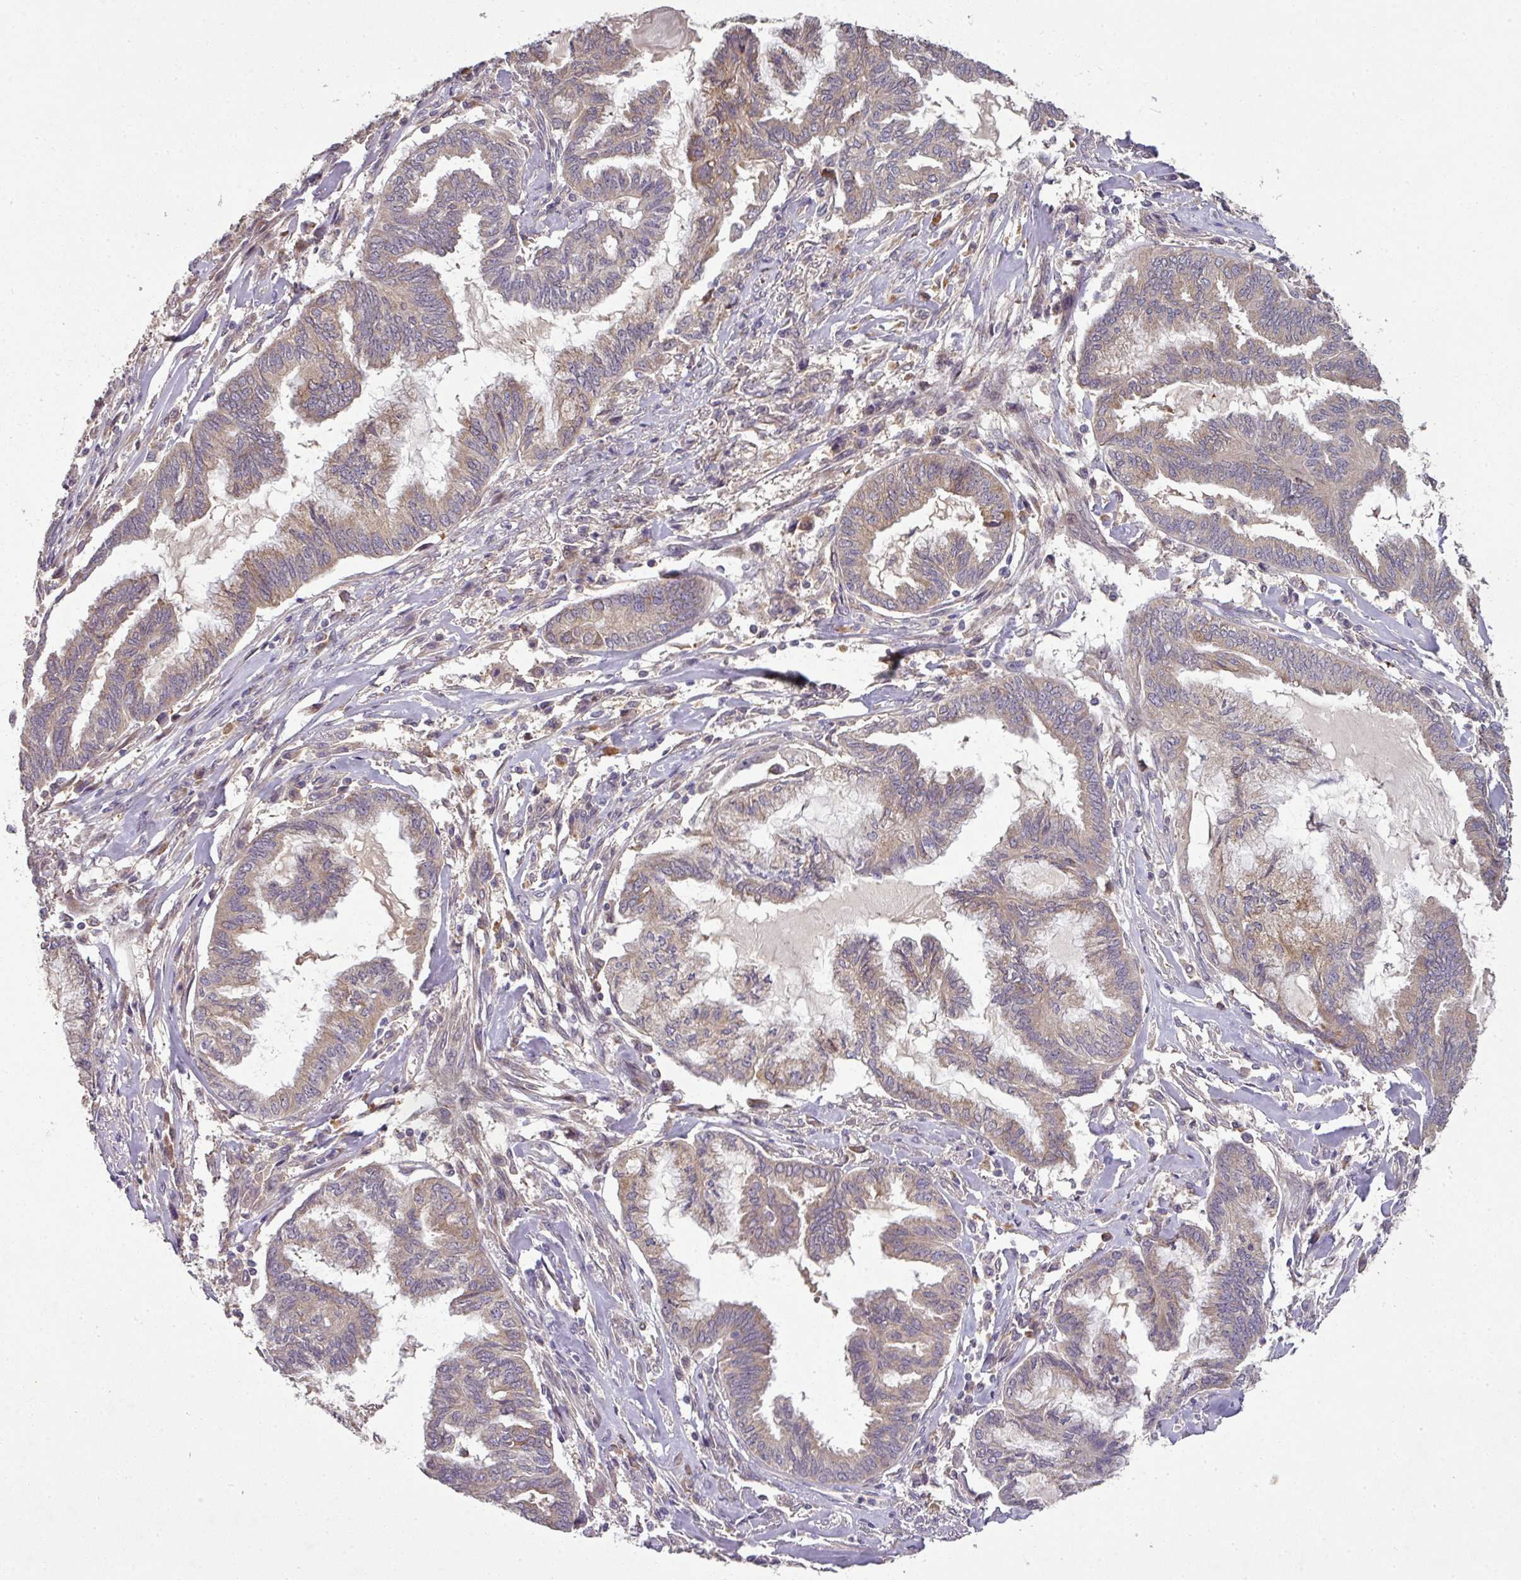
{"staining": {"intensity": "weak", "quantity": ">75%", "location": "cytoplasmic/membranous"}, "tissue": "endometrial cancer", "cell_type": "Tumor cells", "image_type": "cancer", "snomed": [{"axis": "morphology", "description": "Adenocarcinoma, NOS"}, {"axis": "topography", "description": "Endometrium"}], "caption": "A brown stain labels weak cytoplasmic/membranous staining of a protein in endometrial cancer tumor cells. (DAB = brown stain, brightfield microscopy at high magnification).", "gene": "SPCS3", "patient": {"sex": "female", "age": 86}}